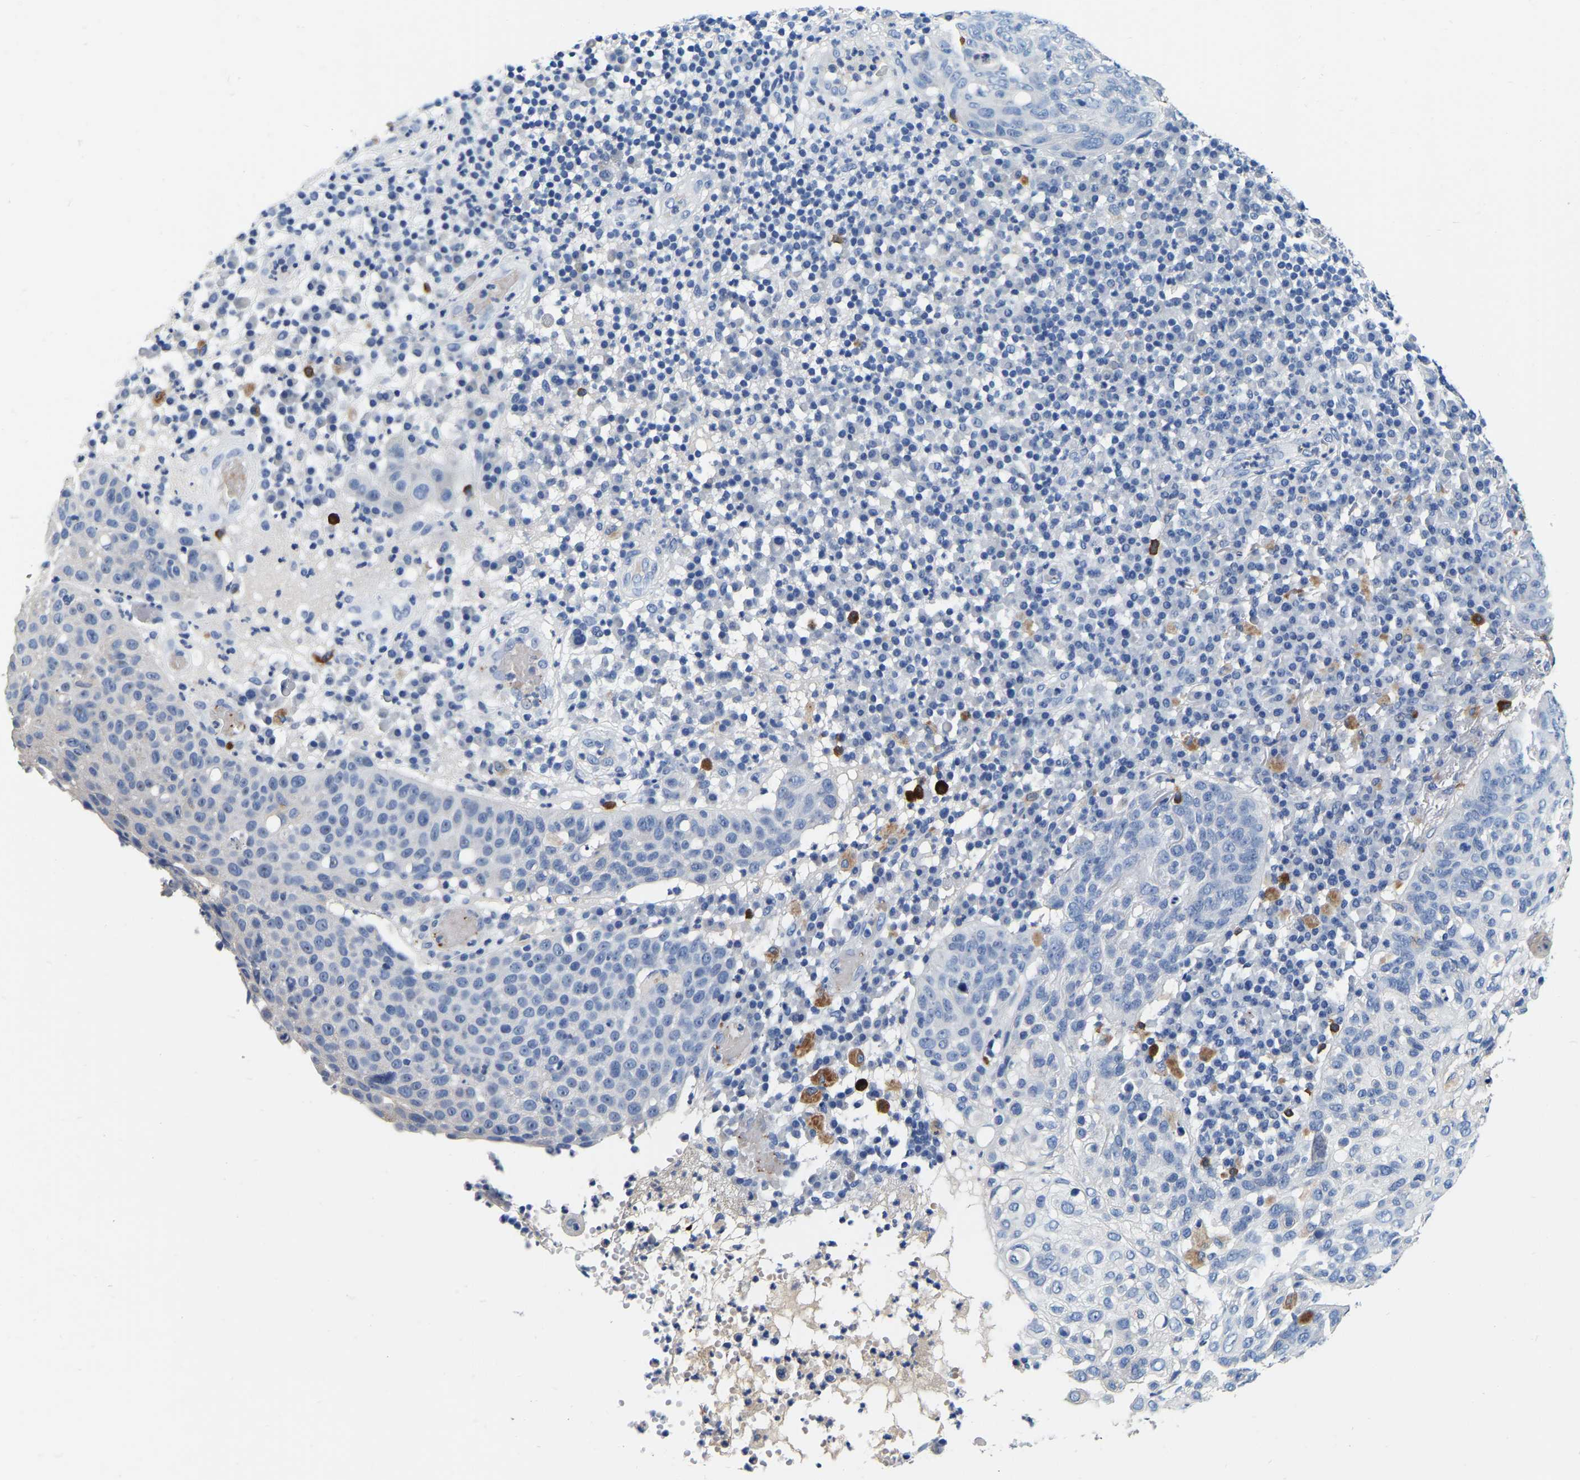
{"staining": {"intensity": "negative", "quantity": "none", "location": "none"}, "tissue": "skin cancer", "cell_type": "Tumor cells", "image_type": "cancer", "snomed": [{"axis": "morphology", "description": "Squamous cell carcinoma in situ, NOS"}, {"axis": "morphology", "description": "Squamous cell carcinoma, NOS"}, {"axis": "topography", "description": "Skin"}], "caption": "Immunohistochemistry (IHC) micrograph of neoplastic tissue: human skin squamous cell carcinoma in situ stained with DAB (3,3'-diaminobenzidine) exhibits no significant protein staining in tumor cells.", "gene": "RAB27B", "patient": {"sex": "male", "age": 93}}